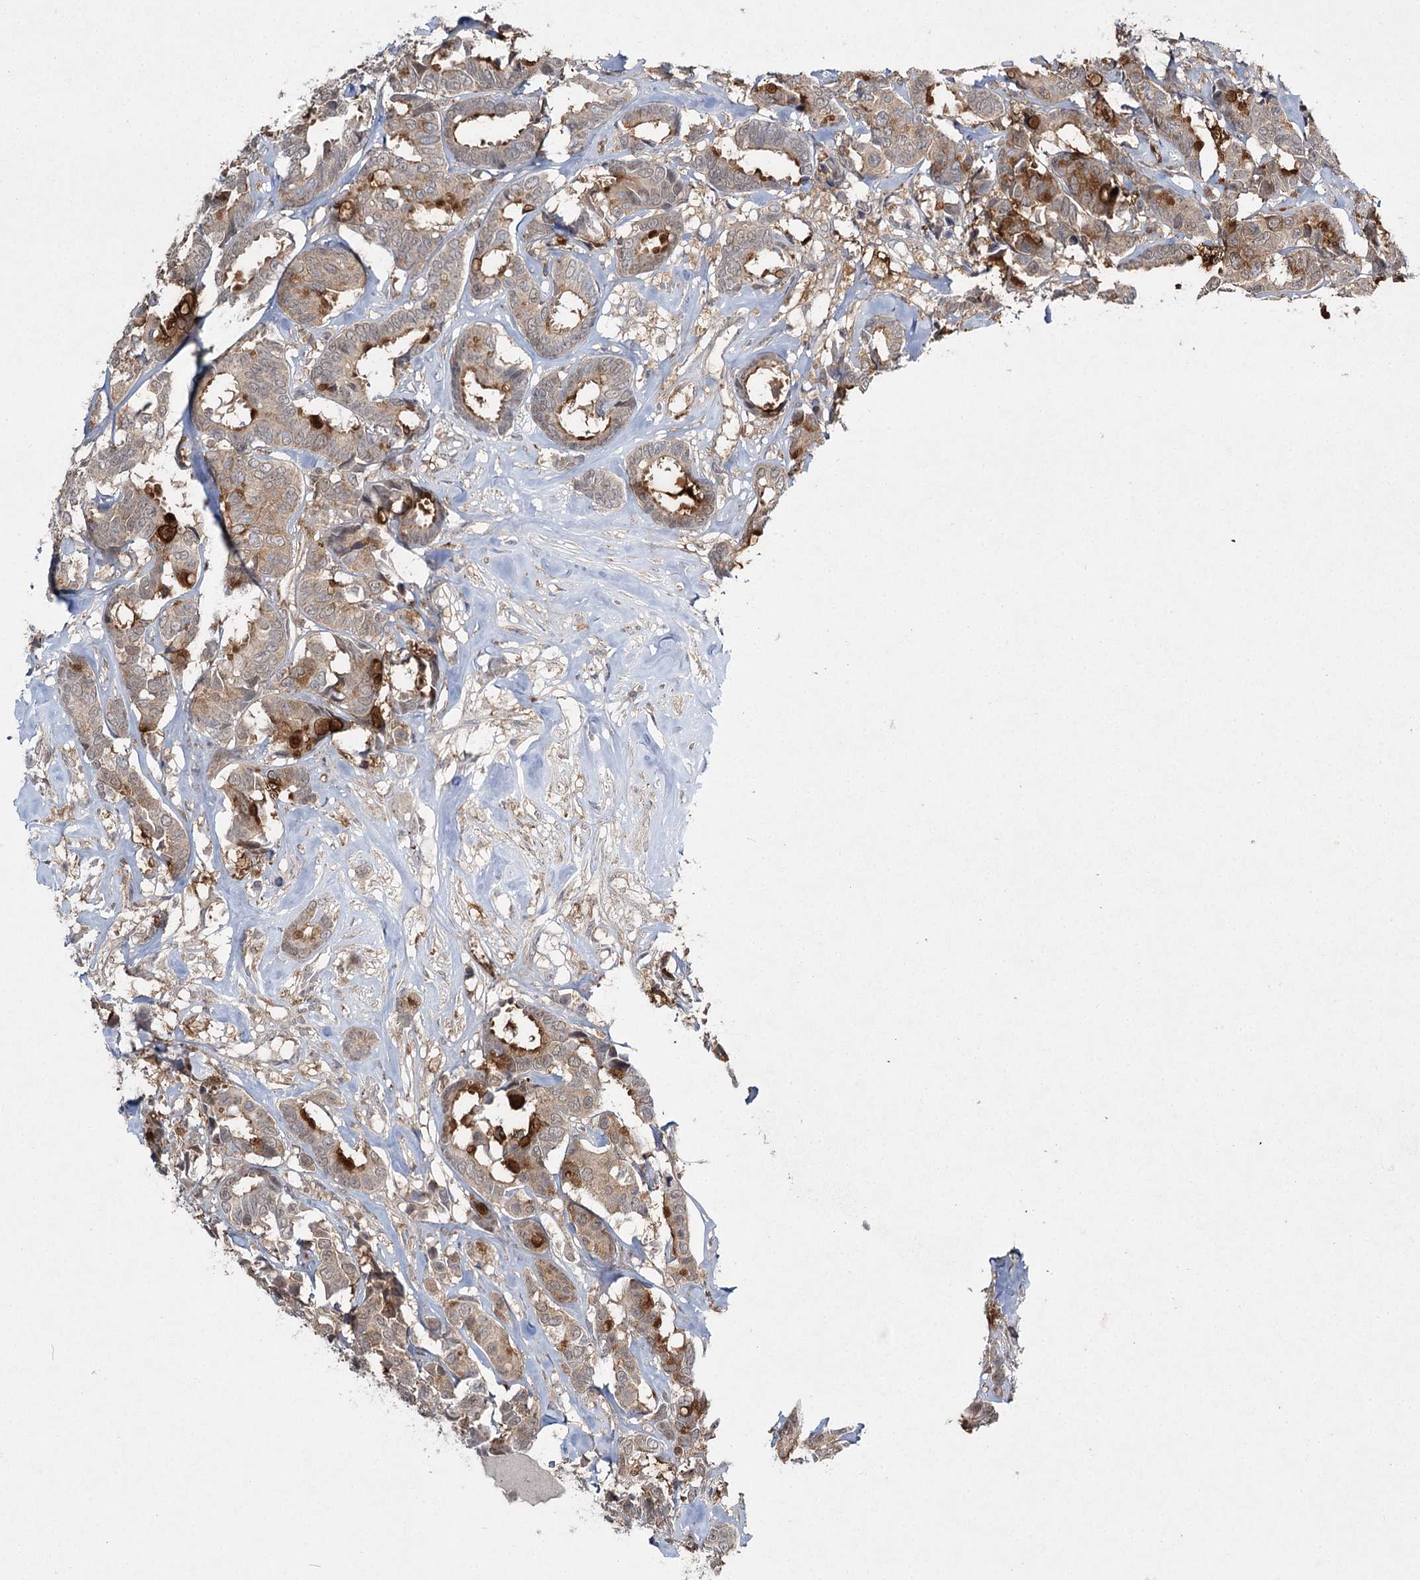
{"staining": {"intensity": "moderate", "quantity": "25%-75%", "location": "cytoplasmic/membranous"}, "tissue": "breast cancer", "cell_type": "Tumor cells", "image_type": "cancer", "snomed": [{"axis": "morphology", "description": "Duct carcinoma"}, {"axis": "topography", "description": "Breast"}], "caption": "Invasive ductal carcinoma (breast) tissue demonstrates moderate cytoplasmic/membranous staining in approximately 25%-75% of tumor cells, visualized by immunohistochemistry. Using DAB (brown) and hematoxylin (blue) stains, captured at high magnification using brightfield microscopy.", "gene": "WDR44", "patient": {"sex": "female", "age": 87}}